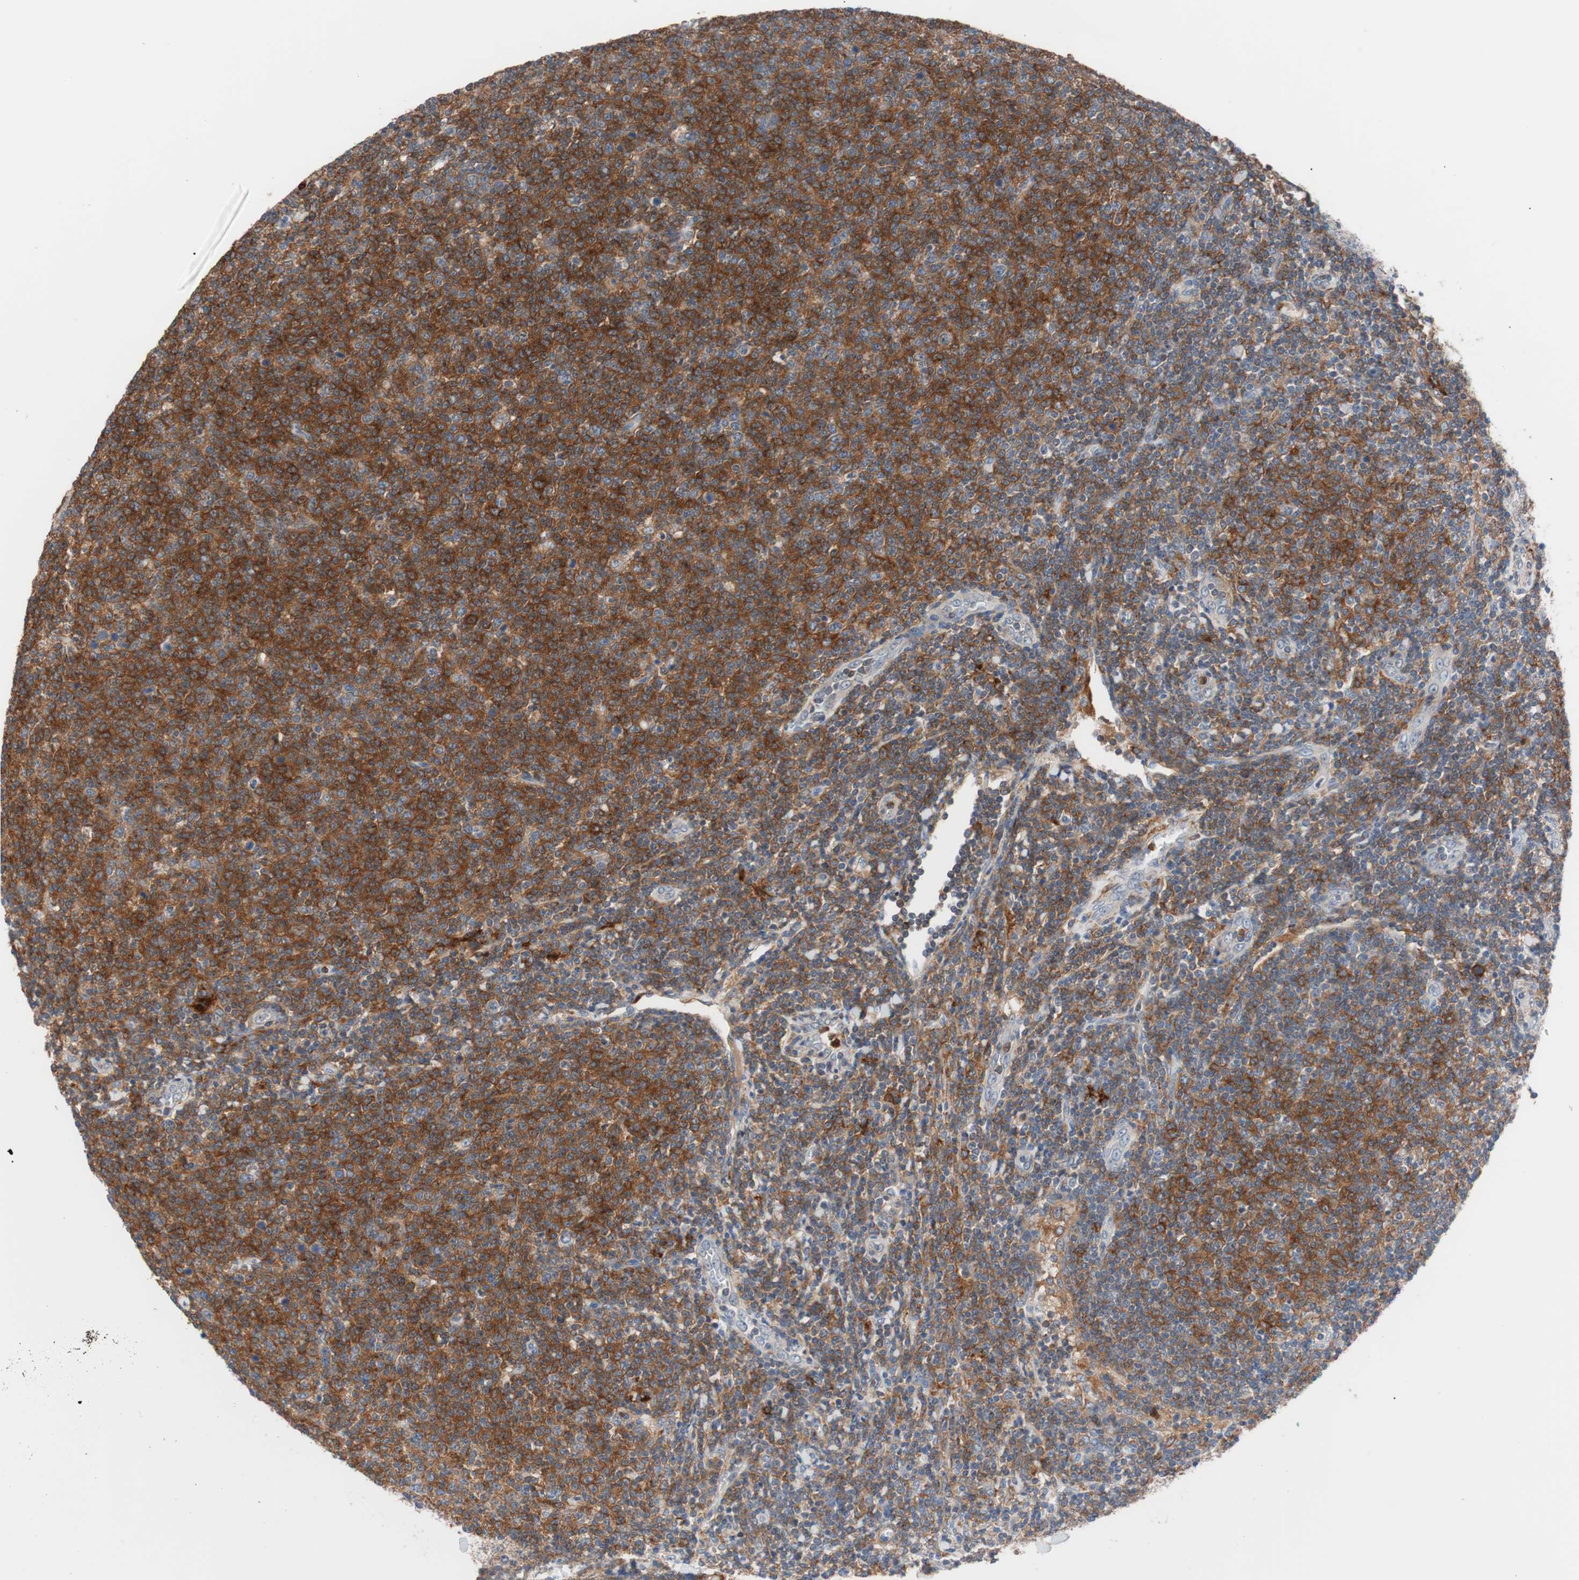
{"staining": {"intensity": "strong", "quantity": ">75%", "location": "cytoplasmic/membranous"}, "tissue": "lymphoma", "cell_type": "Tumor cells", "image_type": "cancer", "snomed": [{"axis": "morphology", "description": "Malignant lymphoma, non-Hodgkin's type, Low grade"}, {"axis": "topography", "description": "Lymph node"}], "caption": "IHC micrograph of low-grade malignant lymphoma, non-Hodgkin's type stained for a protein (brown), which displays high levels of strong cytoplasmic/membranous expression in approximately >75% of tumor cells.", "gene": "LITAF", "patient": {"sex": "male", "age": 66}}